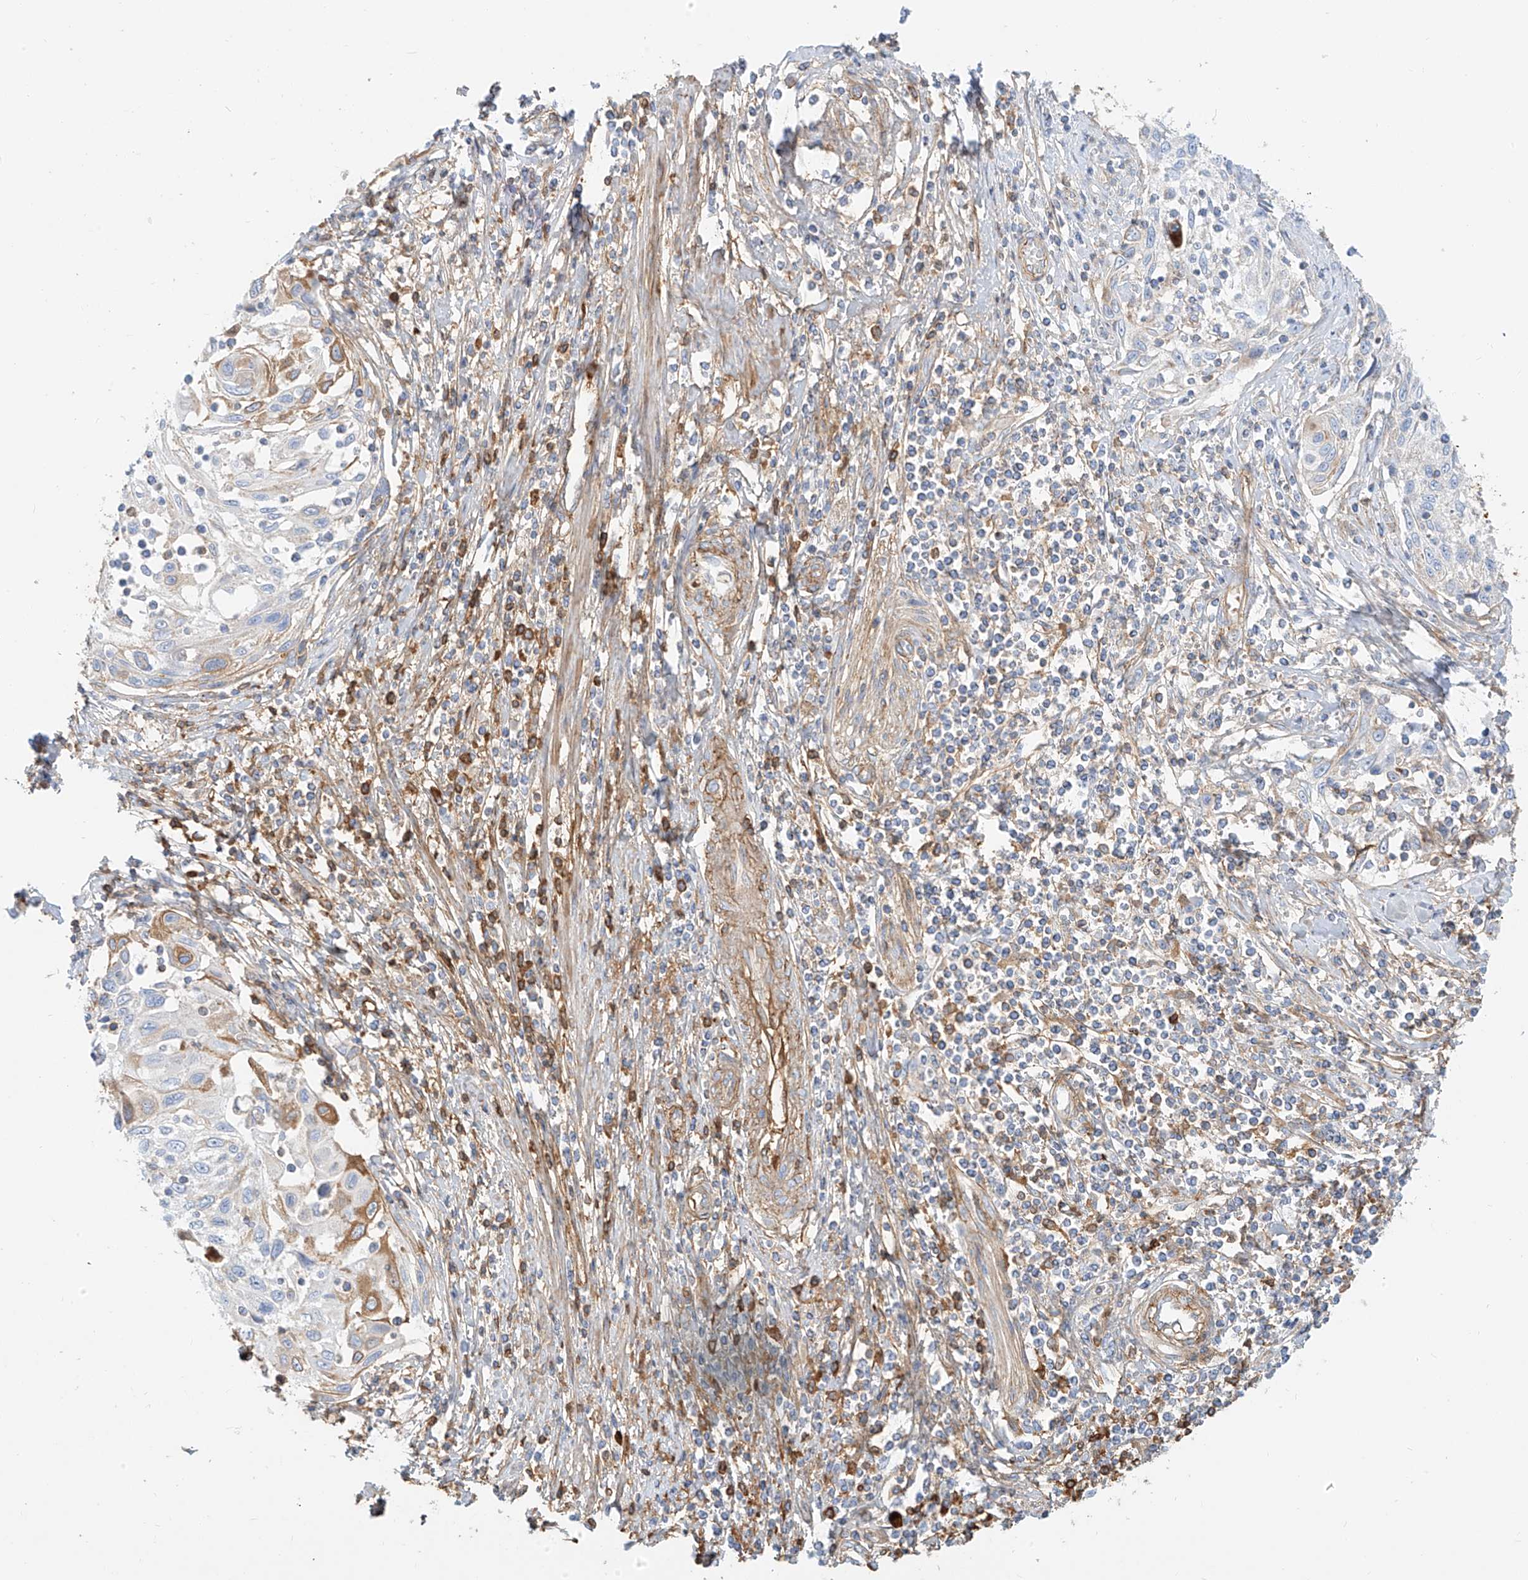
{"staining": {"intensity": "moderate", "quantity": "<25%", "location": "cytoplasmic/membranous"}, "tissue": "cervical cancer", "cell_type": "Tumor cells", "image_type": "cancer", "snomed": [{"axis": "morphology", "description": "Squamous cell carcinoma, NOS"}, {"axis": "topography", "description": "Cervix"}], "caption": "Human cervical cancer (squamous cell carcinoma) stained with a brown dye shows moderate cytoplasmic/membranous positive staining in about <25% of tumor cells.", "gene": "OCSTAMP", "patient": {"sex": "female", "age": 70}}